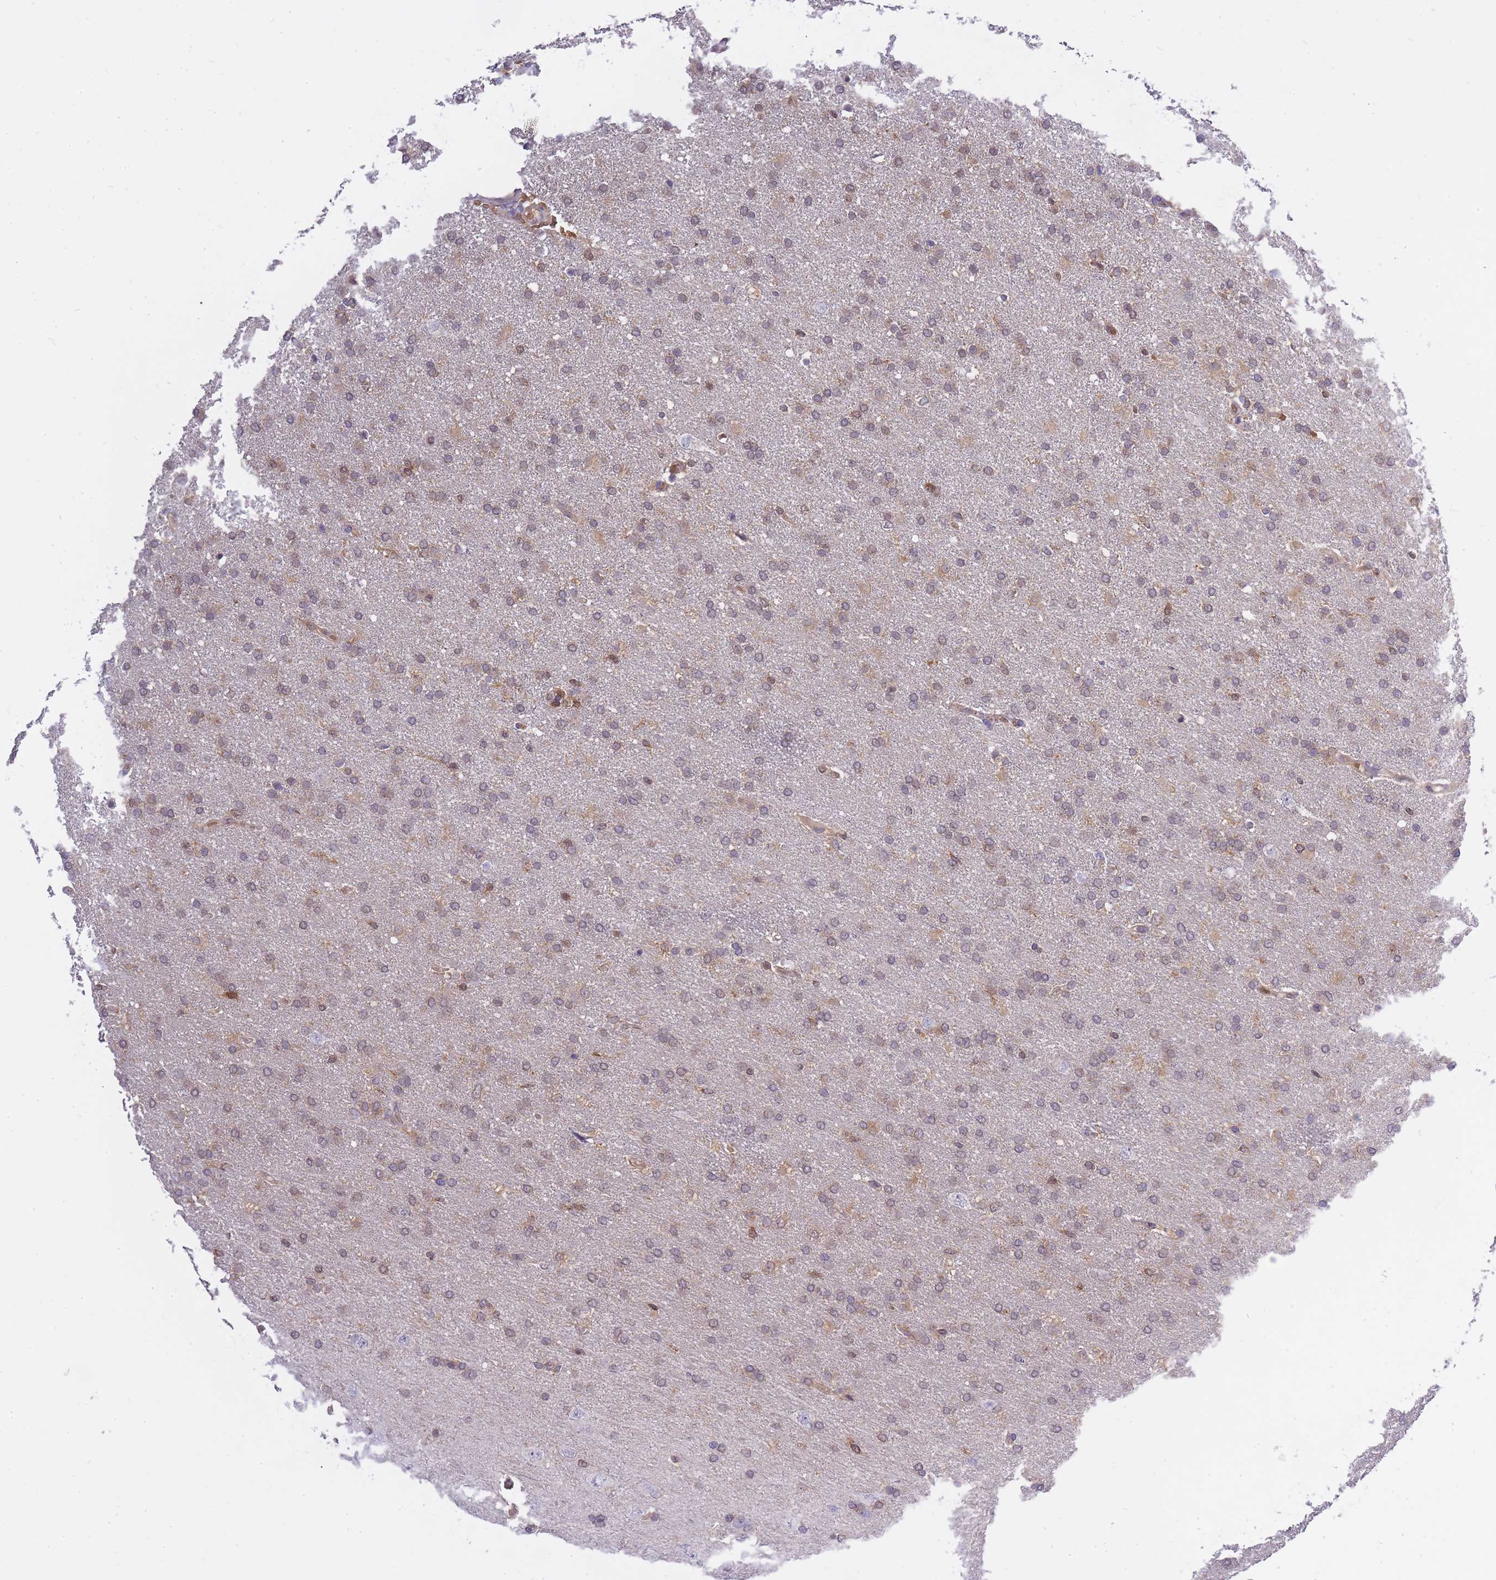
{"staining": {"intensity": "moderate", "quantity": "<25%", "location": "cytoplasmic/membranous,nuclear"}, "tissue": "glioma", "cell_type": "Tumor cells", "image_type": "cancer", "snomed": [{"axis": "morphology", "description": "Glioma, malignant, High grade"}, {"axis": "topography", "description": "Brain"}], "caption": "Human glioma stained with a protein marker demonstrates moderate staining in tumor cells.", "gene": "CXorf38", "patient": {"sex": "male", "age": 72}}